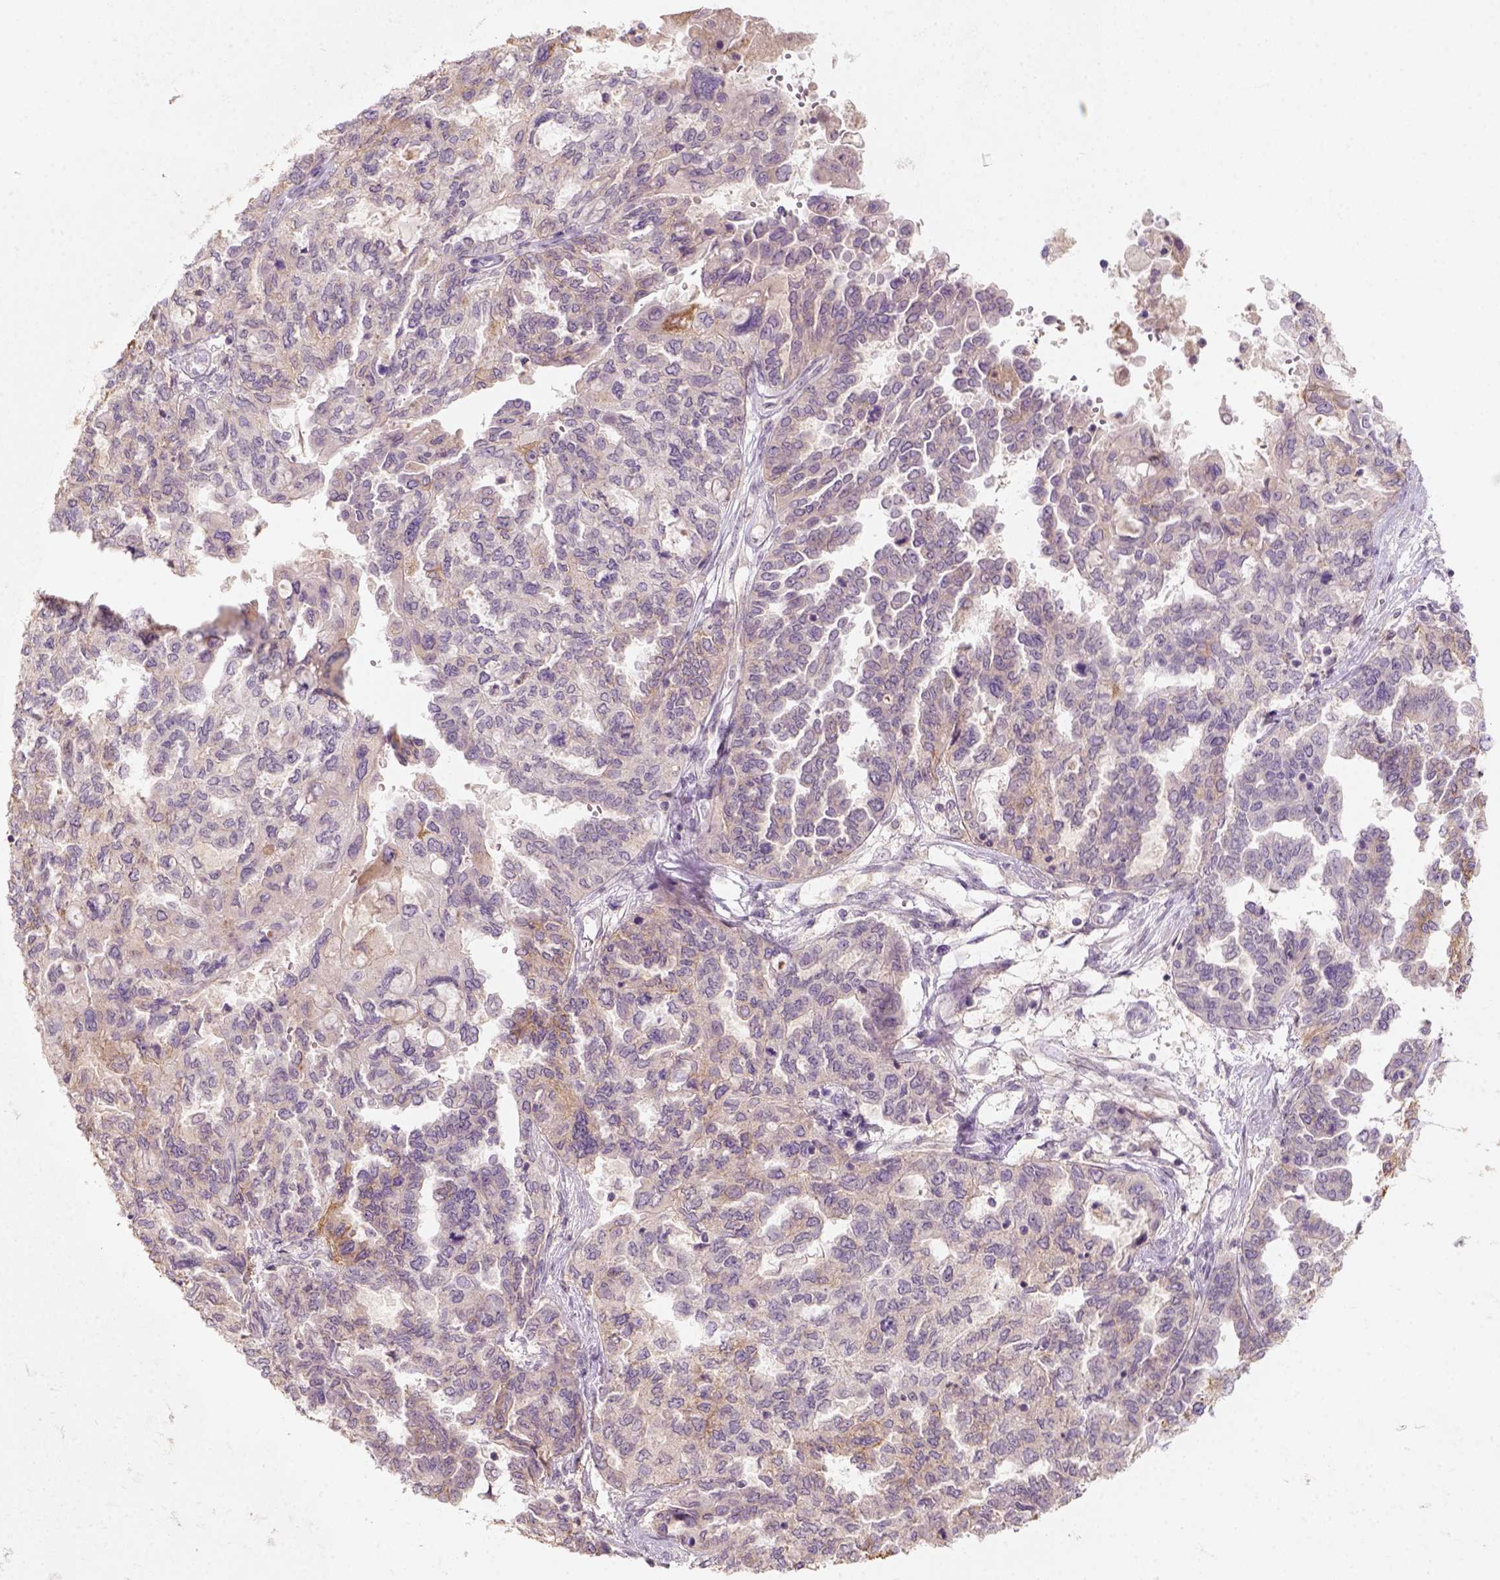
{"staining": {"intensity": "weak", "quantity": "<25%", "location": "cytoplasmic/membranous"}, "tissue": "ovarian cancer", "cell_type": "Tumor cells", "image_type": "cancer", "snomed": [{"axis": "morphology", "description": "Cystadenocarcinoma, serous, NOS"}, {"axis": "topography", "description": "Ovary"}], "caption": "There is no significant positivity in tumor cells of ovarian cancer.", "gene": "AQP9", "patient": {"sex": "female", "age": 53}}